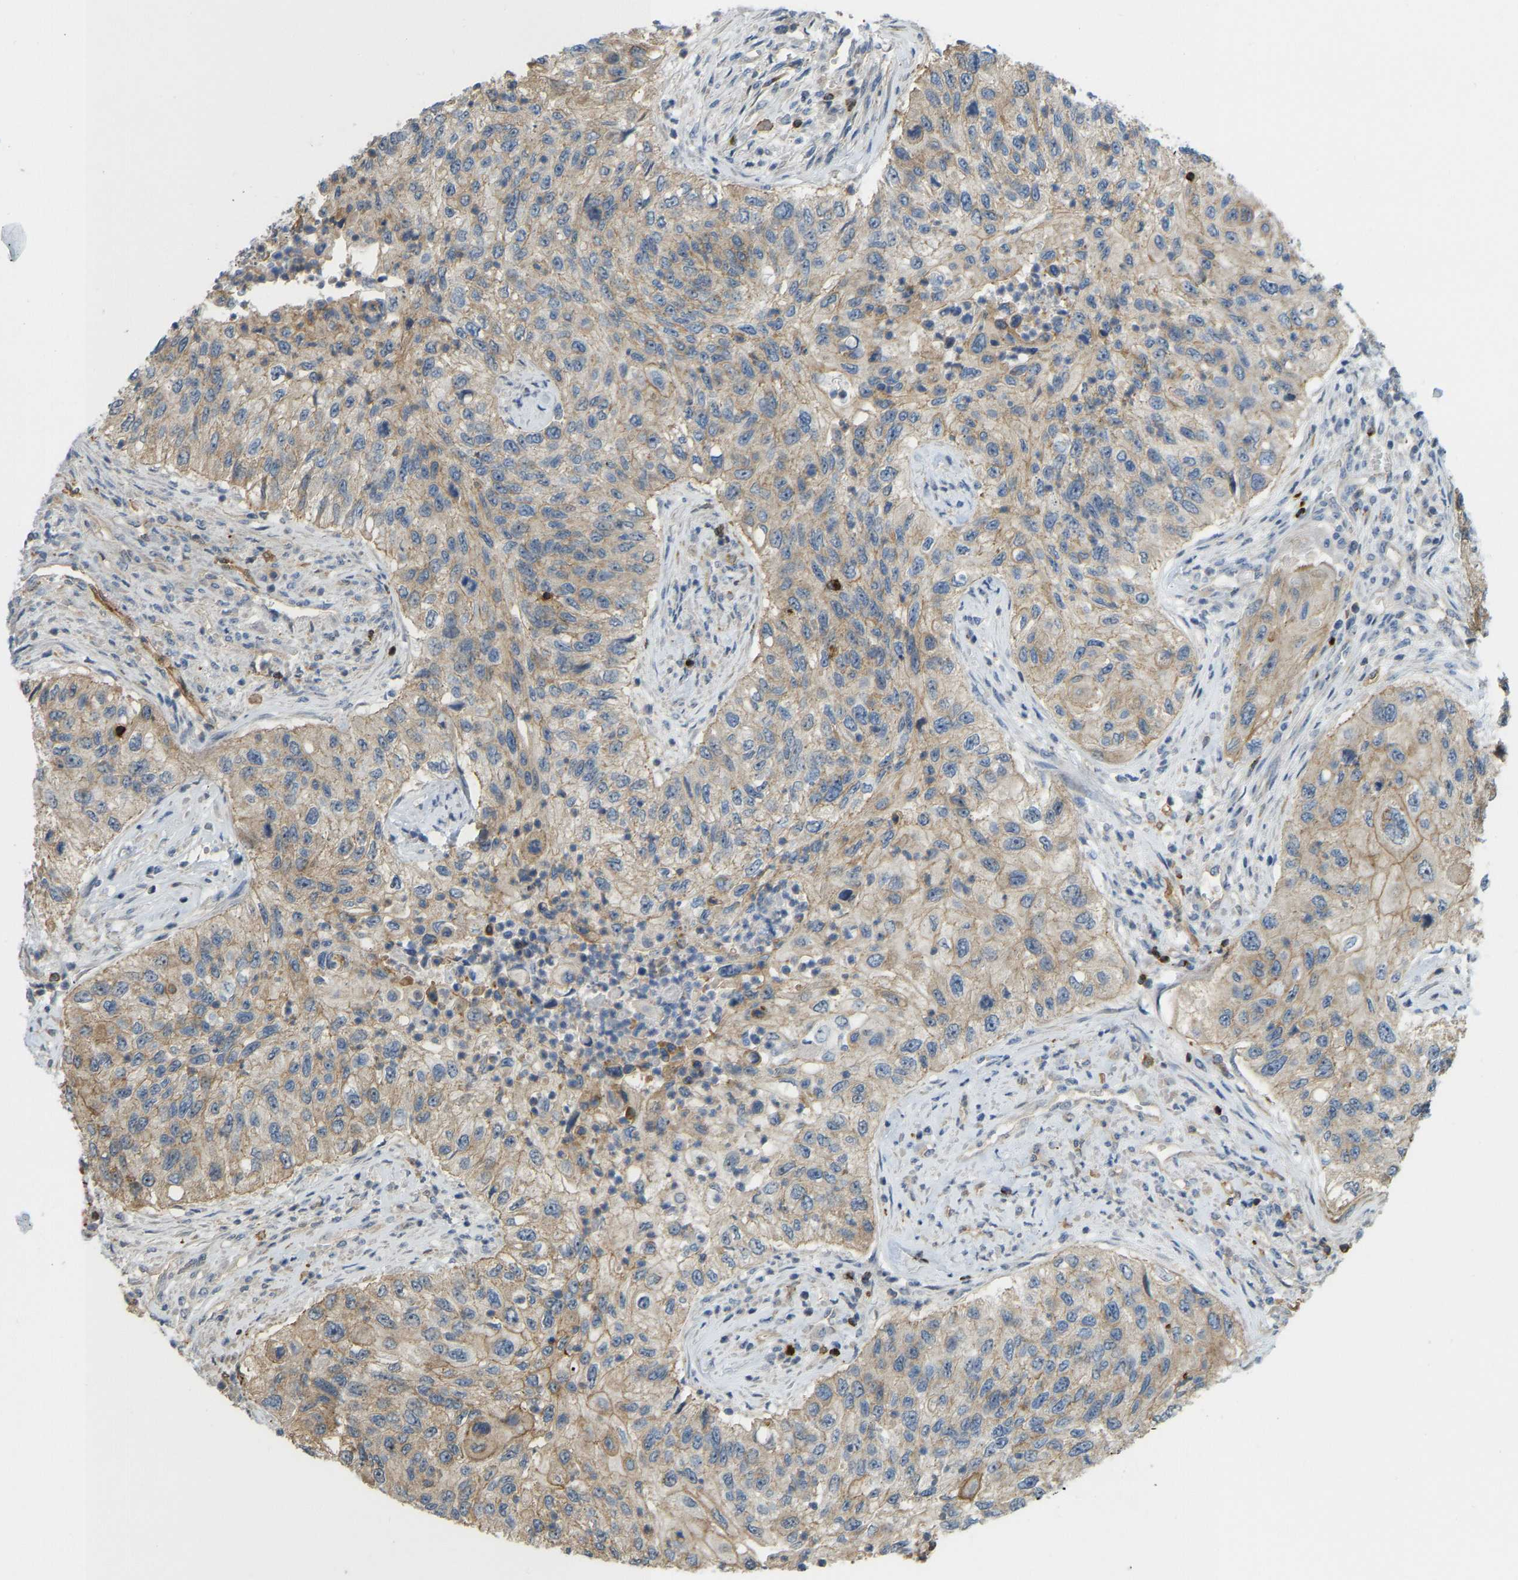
{"staining": {"intensity": "moderate", "quantity": ">75%", "location": "cytoplasmic/membranous"}, "tissue": "urothelial cancer", "cell_type": "Tumor cells", "image_type": "cancer", "snomed": [{"axis": "morphology", "description": "Urothelial carcinoma, High grade"}, {"axis": "topography", "description": "Urinary bladder"}], "caption": "Protein staining of urothelial cancer tissue shows moderate cytoplasmic/membranous positivity in approximately >75% of tumor cells.", "gene": "KIAA1671", "patient": {"sex": "female", "age": 60}}